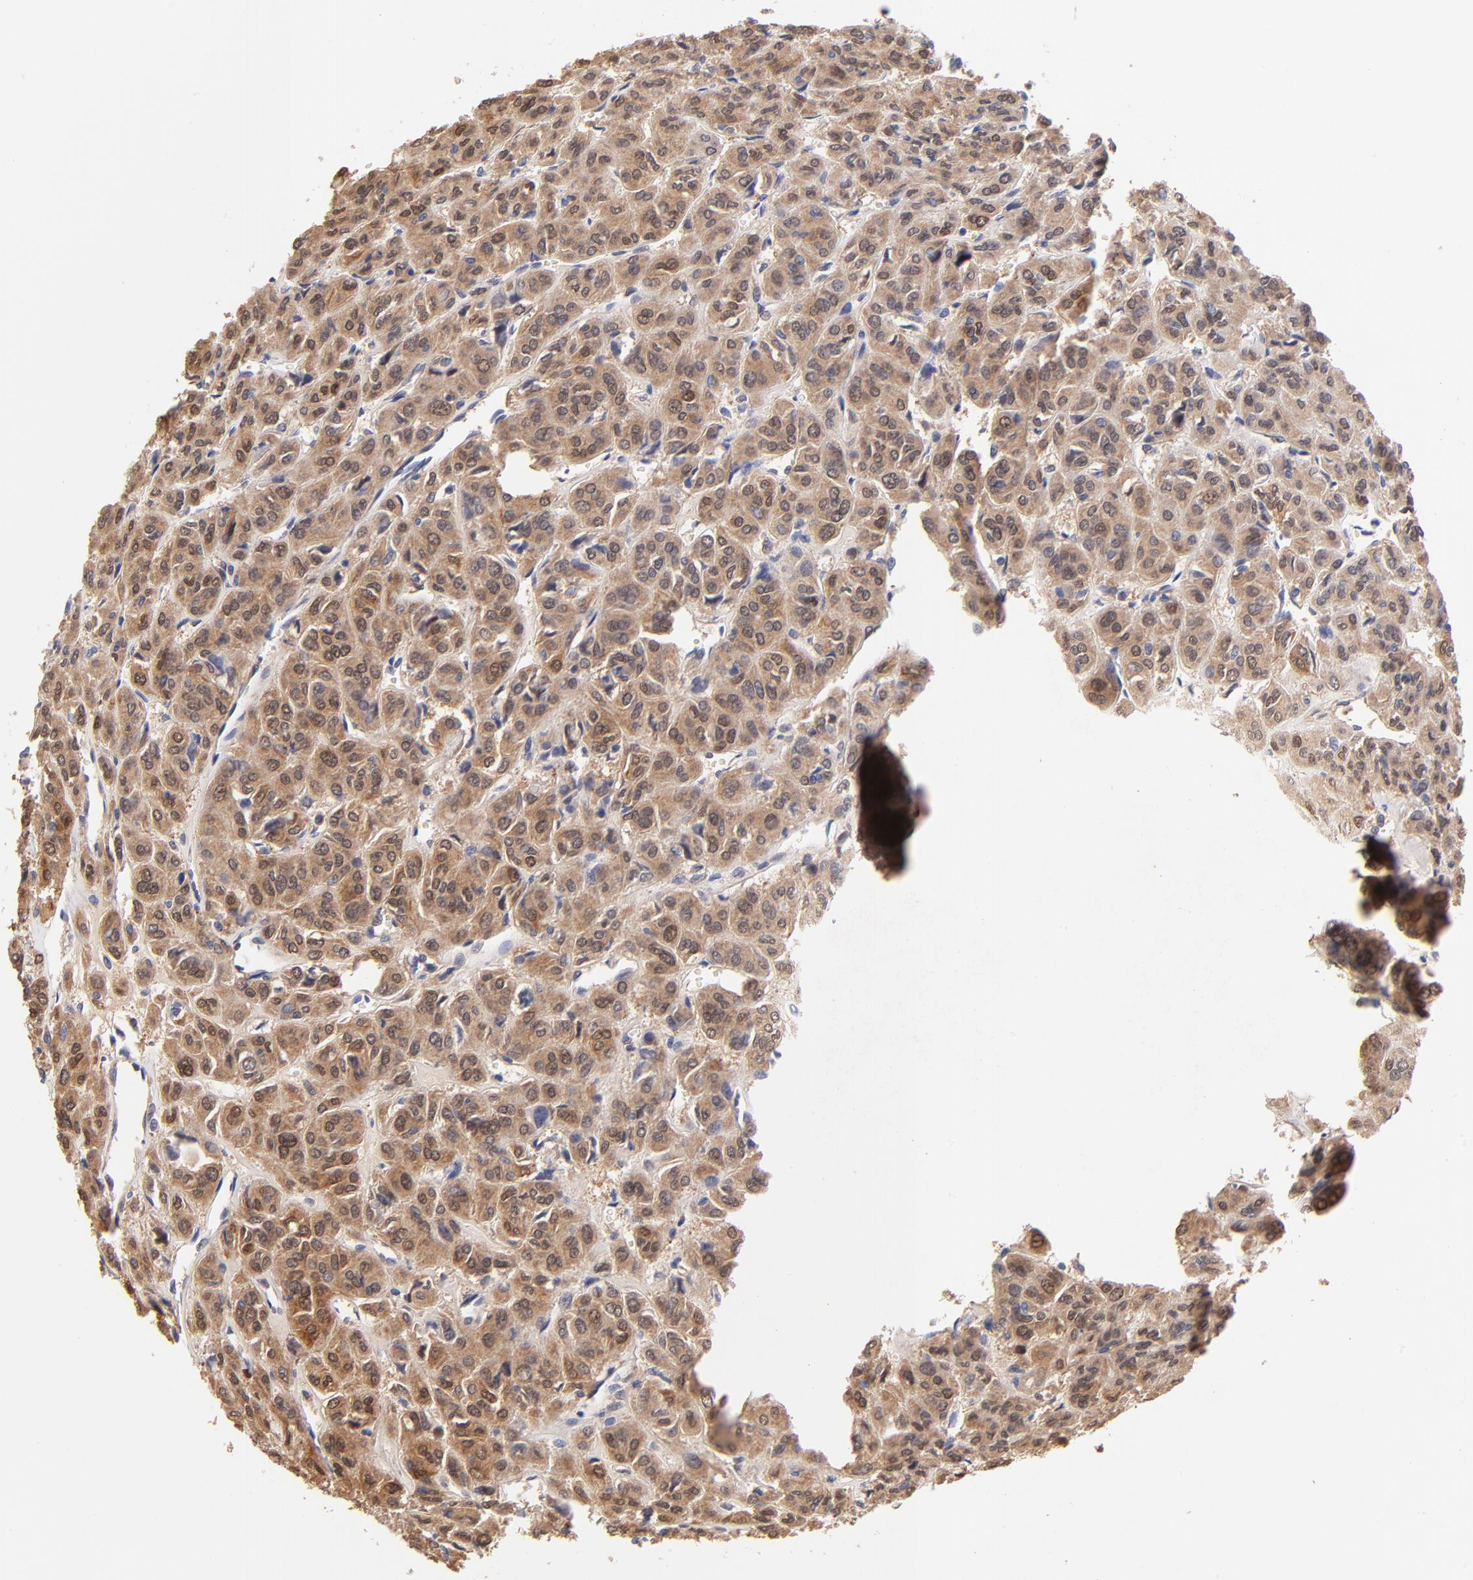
{"staining": {"intensity": "moderate", "quantity": "25%-75%", "location": "cytoplasmic/membranous,nuclear"}, "tissue": "thyroid cancer", "cell_type": "Tumor cells", "image_type": "cancer", "snomed": [{"axis": "morphology", "description": "Follicular adenoma carcinoma, NOS"}, {"axis": "topography", "description": "Thyroid gland"}], "caption": "This micrograph exhibits immunohistochemistry (IHC) staining of follicular adenoma carcinoma (thyroid), with medium moderate cytoplasmic/membranous and nuclear expression in about 25%-75% of tumor cells.", "gene": "TXNL1", "patient": {"sex": "female", "age": 71}}